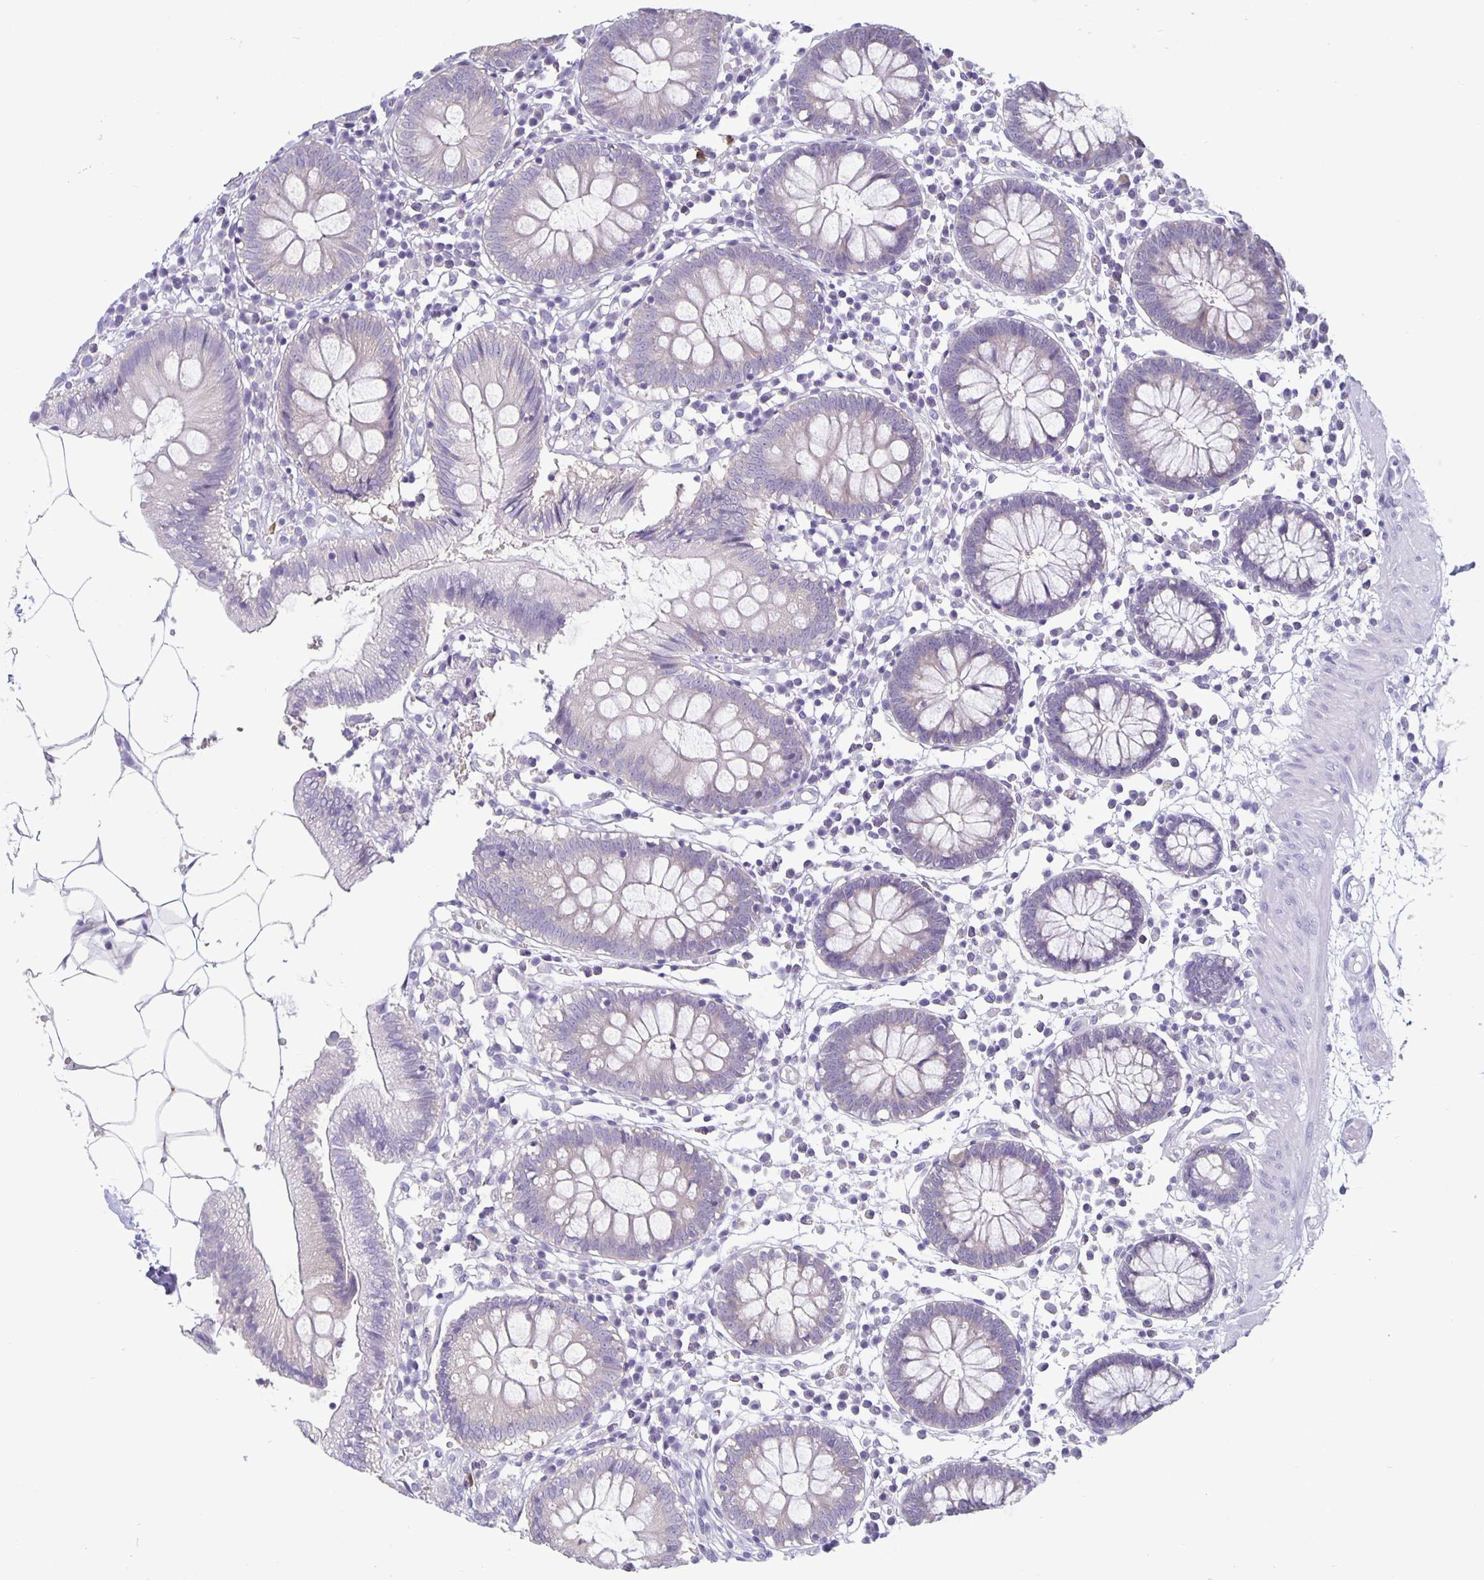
{"staining": {"intensity": "negative", "quantity": "none", "location": "none"}, "tissue": "colon", "cell_type": "Endothelial cells", "image_type": "normal", "snomed": [{"axis": "morphology", "description": "Normal tissue, NOS"}, {"axis": "morphology", "description": "Adenocarcinoma, NOS"}, {"axis": "topography", "description": "Colon"}], "caption": "Histopathology image shows no protein staining in endothelial cells of unremarkable colon. (DAB IHC with hematoxylin counter stain).", "gene": "PLCB3", "patient": {"sex": "male", "age": 83}}